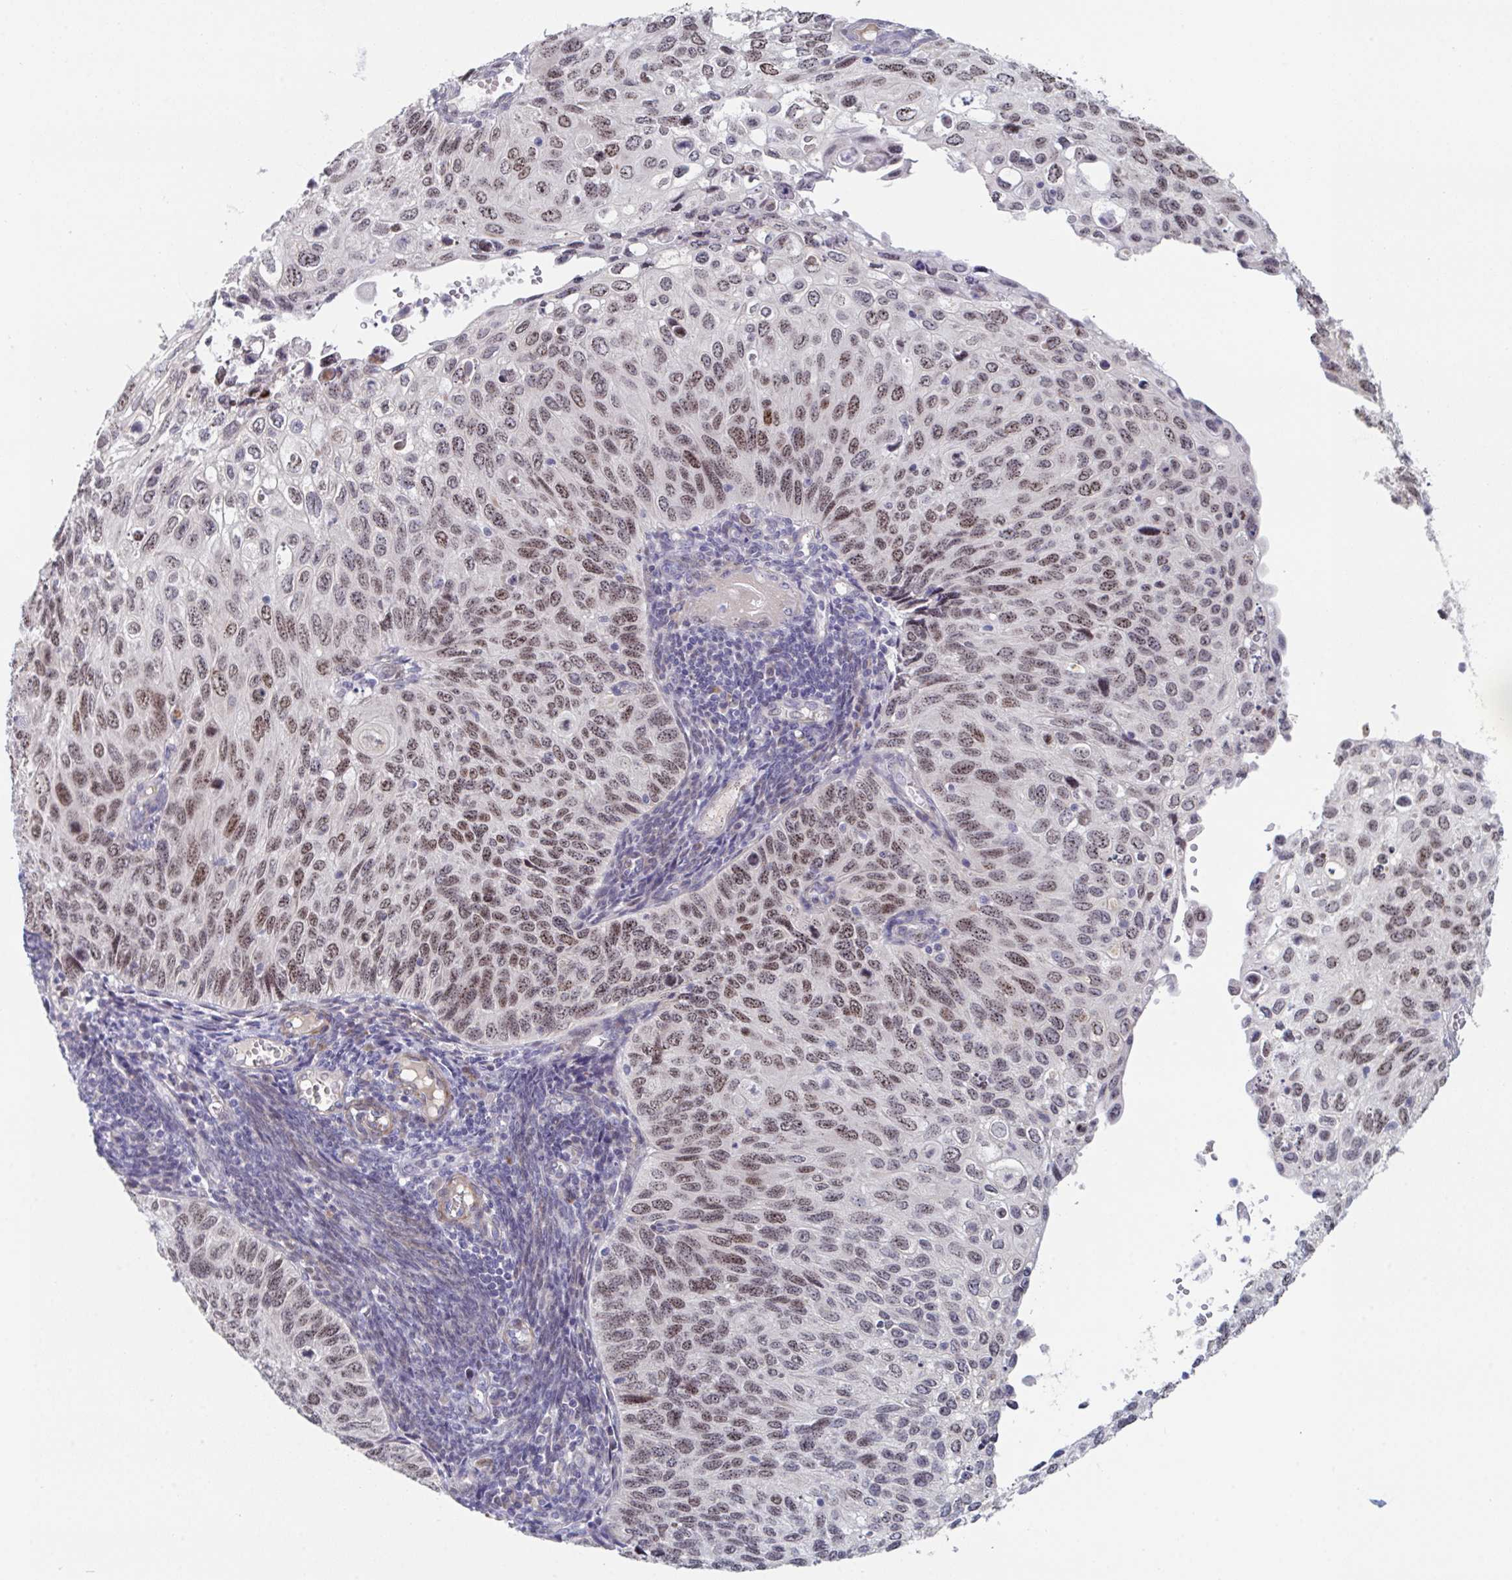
{"staining": {"intensity": "moderate", "quantity": ">75%", "location": "nuclear"}, "tissue": "cervical cancer", "cell_type": "Tumor cells", "image_type": "cancer", "snomed": [{"axis": "morphology", "description": "Squamous cell carcinoma, NOS"}, {"axis": "topography", "description": "Cervix"}], "caption": "A histopathology image showing moderate nuclear expression in about >75% of tumor cells in squamous cell carcinoma (cervical), as visualized by brown immunohistochemical staining.", "gene": "CENPT", "patient": {"sex": "female", "age": 70}}